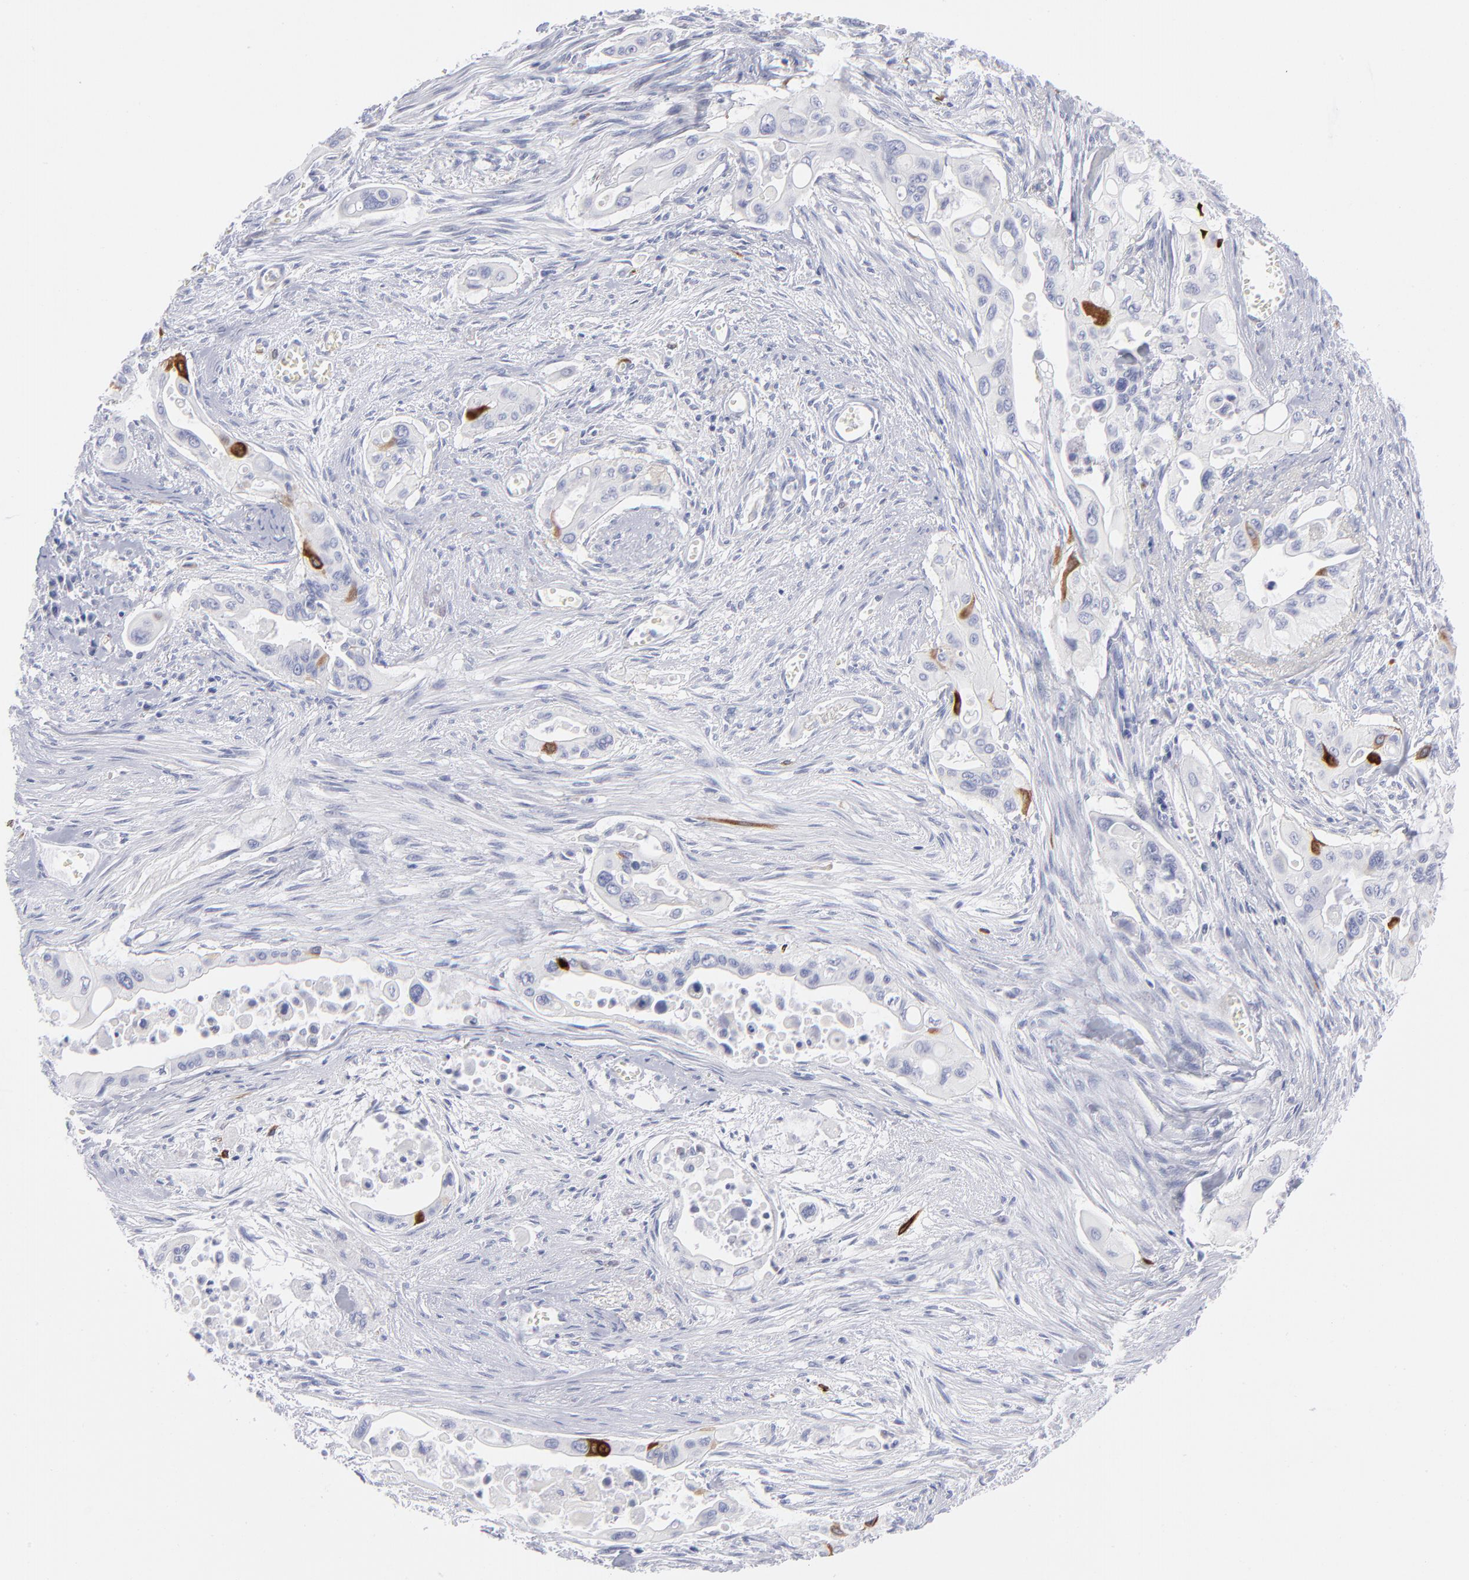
{"staining": {"intensity": "strong", "quantity": "<25%", "location": "cytoplasmic/membranous"}, "tissue": "pancreatic cancer", "cell_type": "Tumor cells", "image_type": "cancer", "snomed": [{"axis": "morphology", "description": "Adenocarcinoma, NOS"}, {"axis": "topography", "description": "Pancreas"}], "caption": "Strong cytoplasmic/membranous expression for a protein is appreciated in about <25% of tumor cells of pancreatic adenocarcinoma using immunohistochemistry (IHC).", "gene": "CCNB1", "patient": {"sex": "male", "age": 77}}